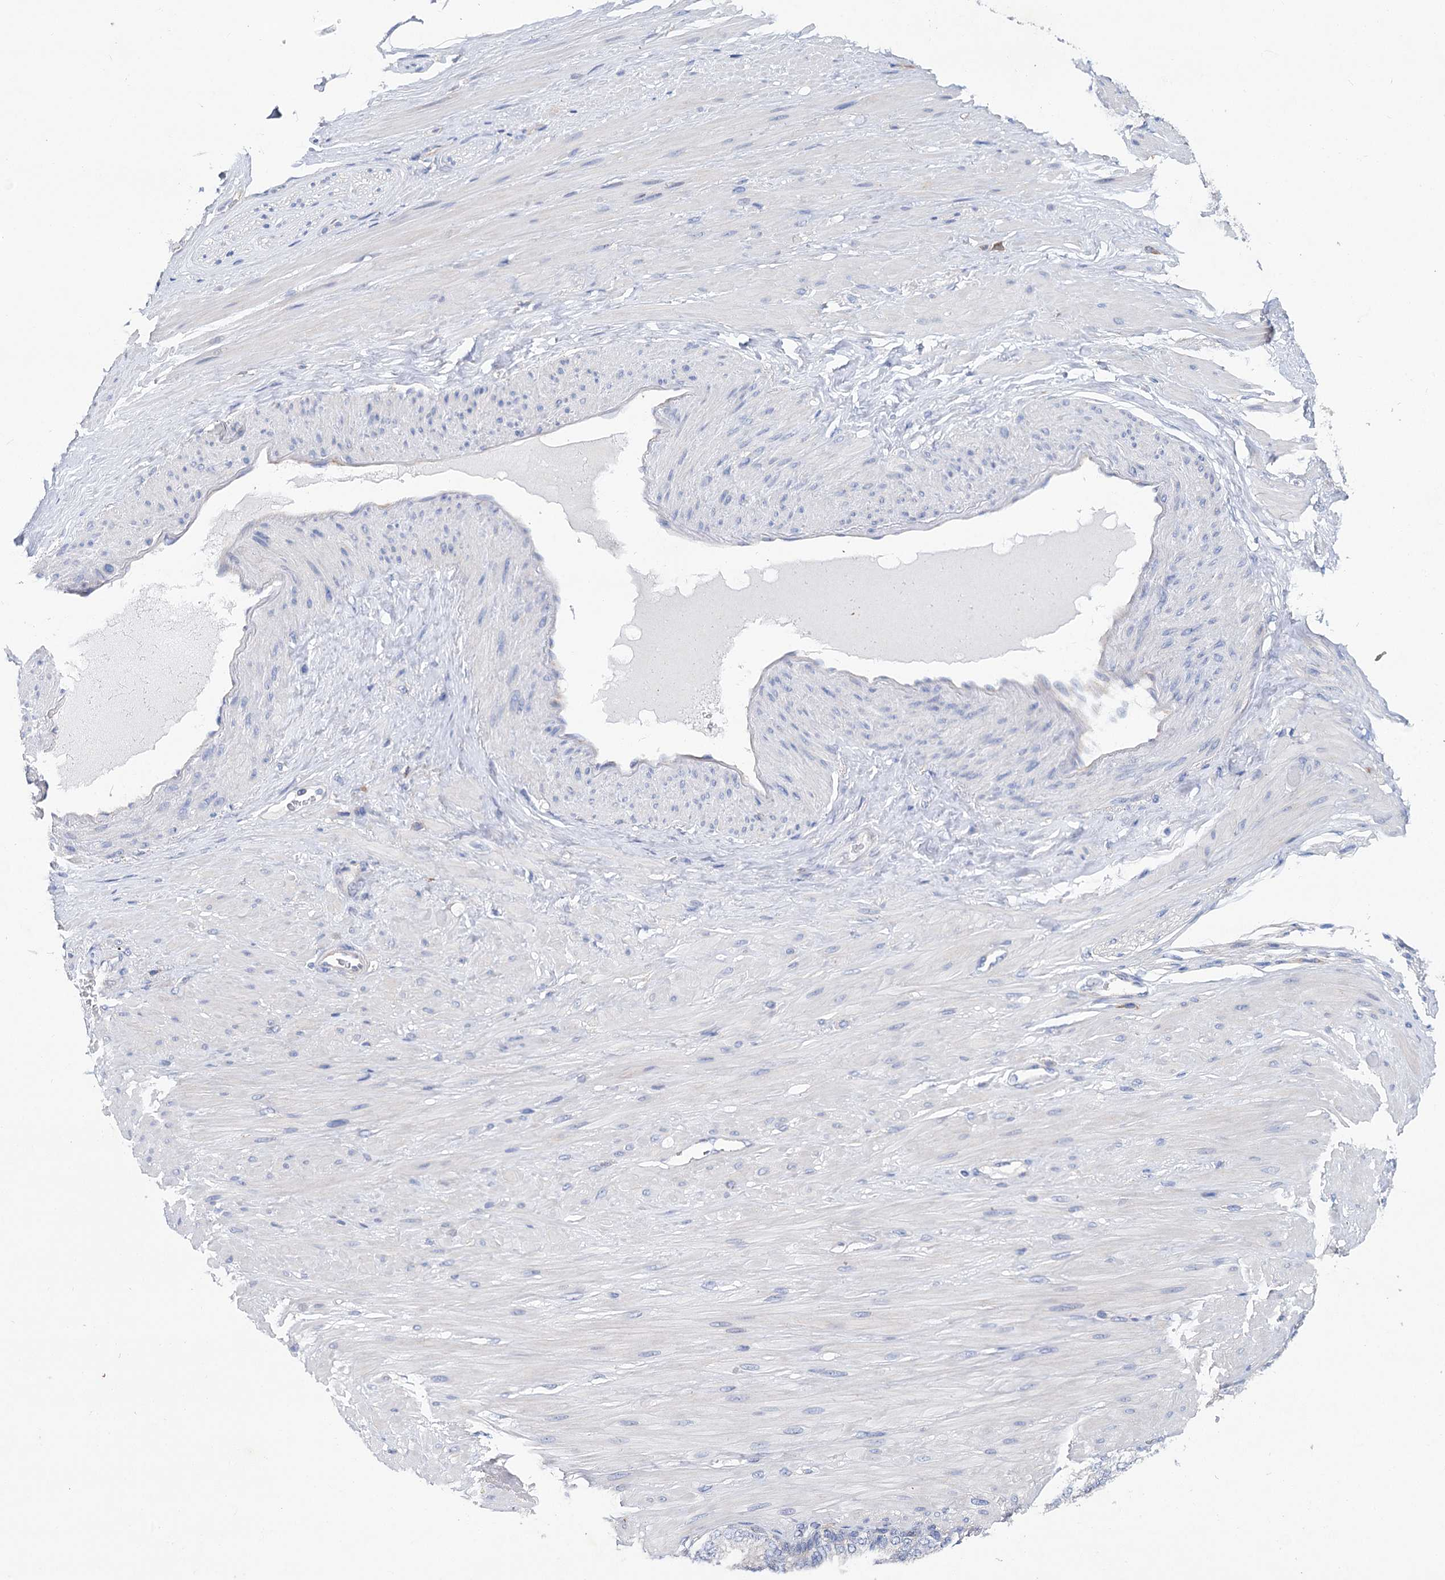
{"staining": {"intensity": "negative", "quantity": "none", "location": "none"}, "tissue": "adipose tissue", "cell_type": "Adipocytes", "image_type": "normal", "snomed": [{"axis": "morphology", "description": "Normal tissue, NOS"}, {"axis": "morphology", "description": "Adenocarcinoma, Low grade"}, {"axis": "topography", "description": "Prostate"}, {"axis": "topography", "description": "Peripheral nerve tissue"}], "caption": "Image shows no protein expression in adipocytes of benign adipose tissue. Nuclei are stained in blue.", "gene": "TRIM55", "patient": {"sex": "male", "age": 63}}